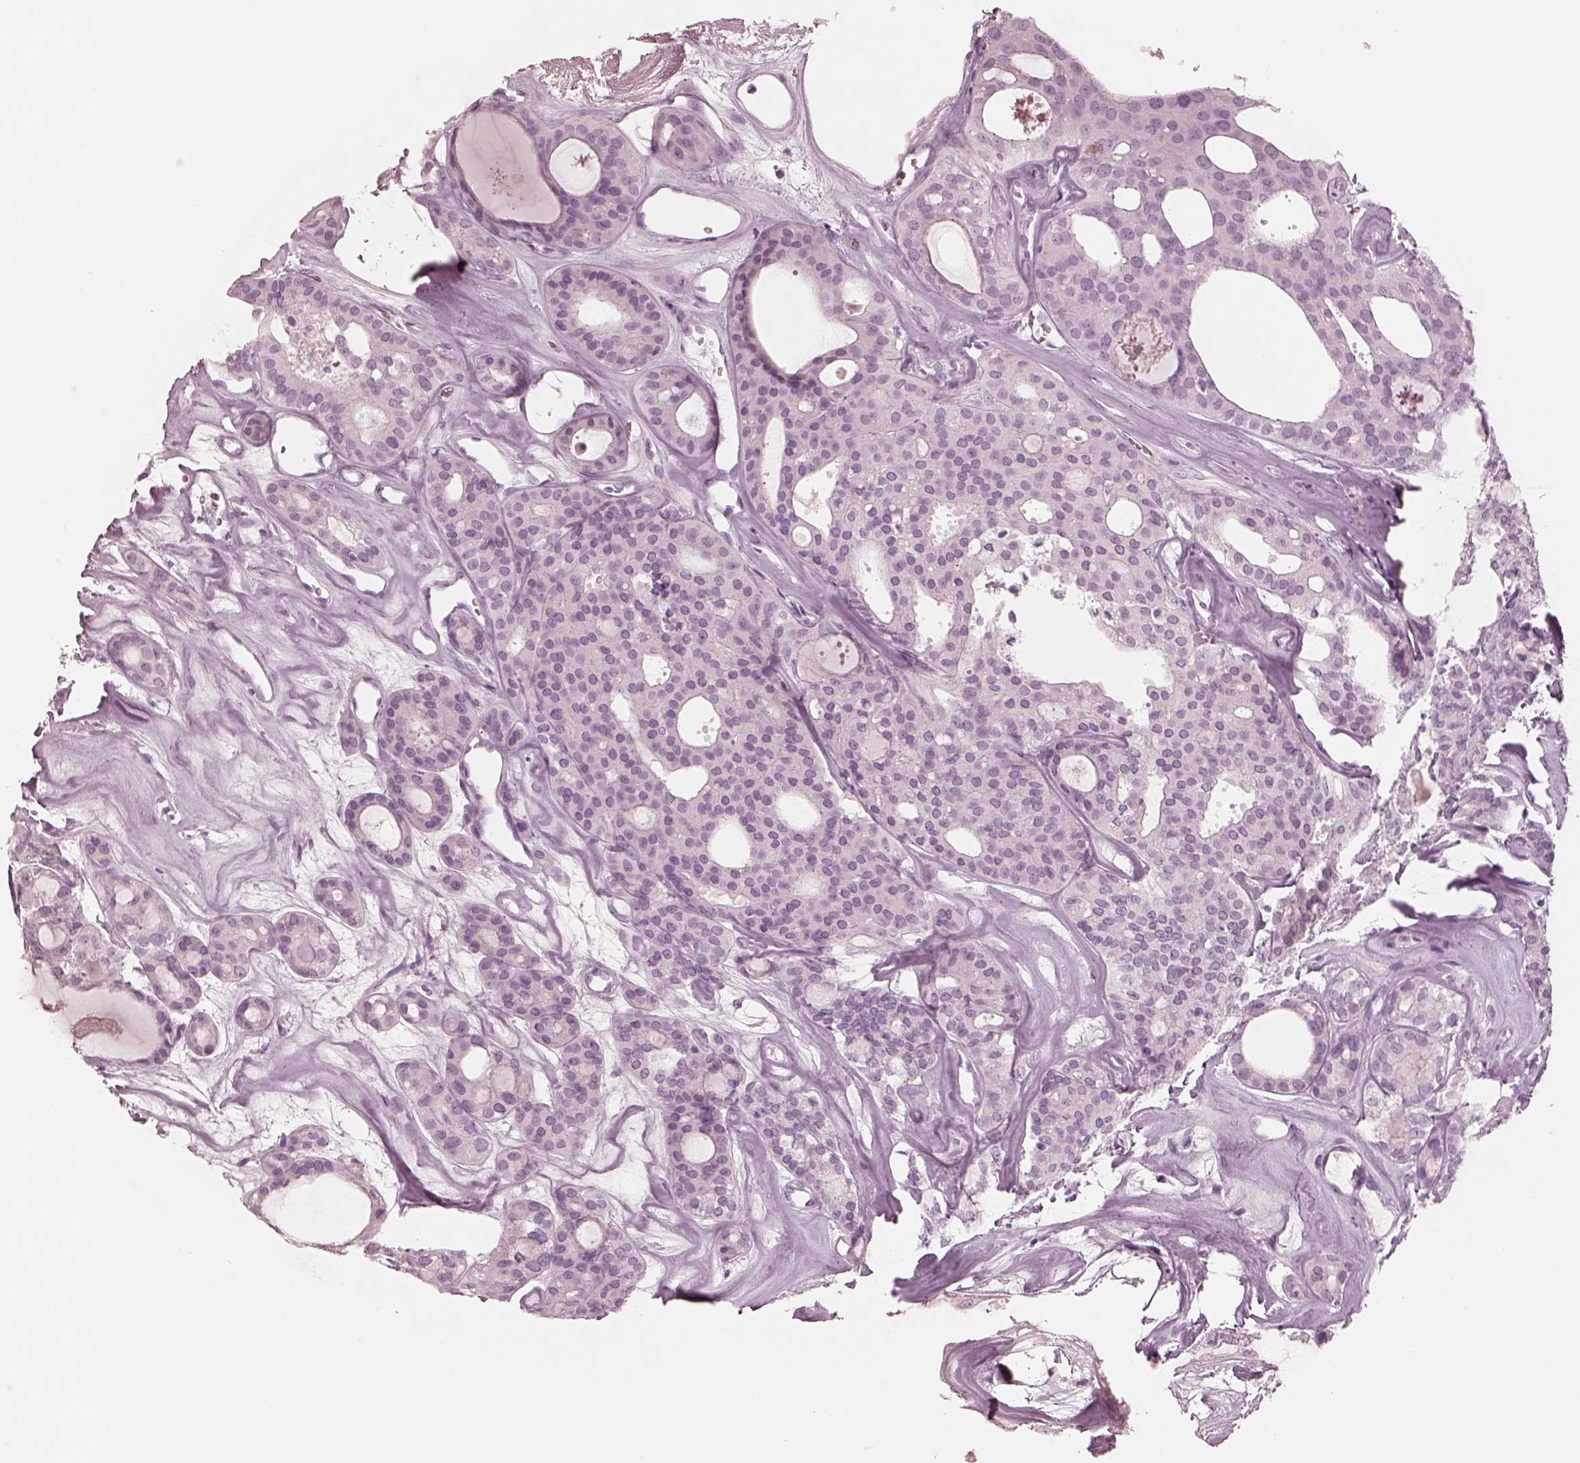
{"staining": {"intensity": "negative", "quantity": "none", "location": "none"}, "tissue": "thyroid cancer", "cell_type": "Tumor cells", "image_type": "cancer", "snomed": [{"axis": "morphology", "description": "Follicular adenoma carcinoma, NOS"}, {"axis": "topography", "description": "Thyroid gland"}], "caption": "There is no significant staining in tumor cells of follicular adenoma carcinoma (thyroid). (Stains: DAB immunohistochemistry (IHC) with hematoxylin counter stain, Microscopy: brightfield microscopy at high magnification).", "gene": "PON3", "patient": {"sex": "male", "age": 75}}